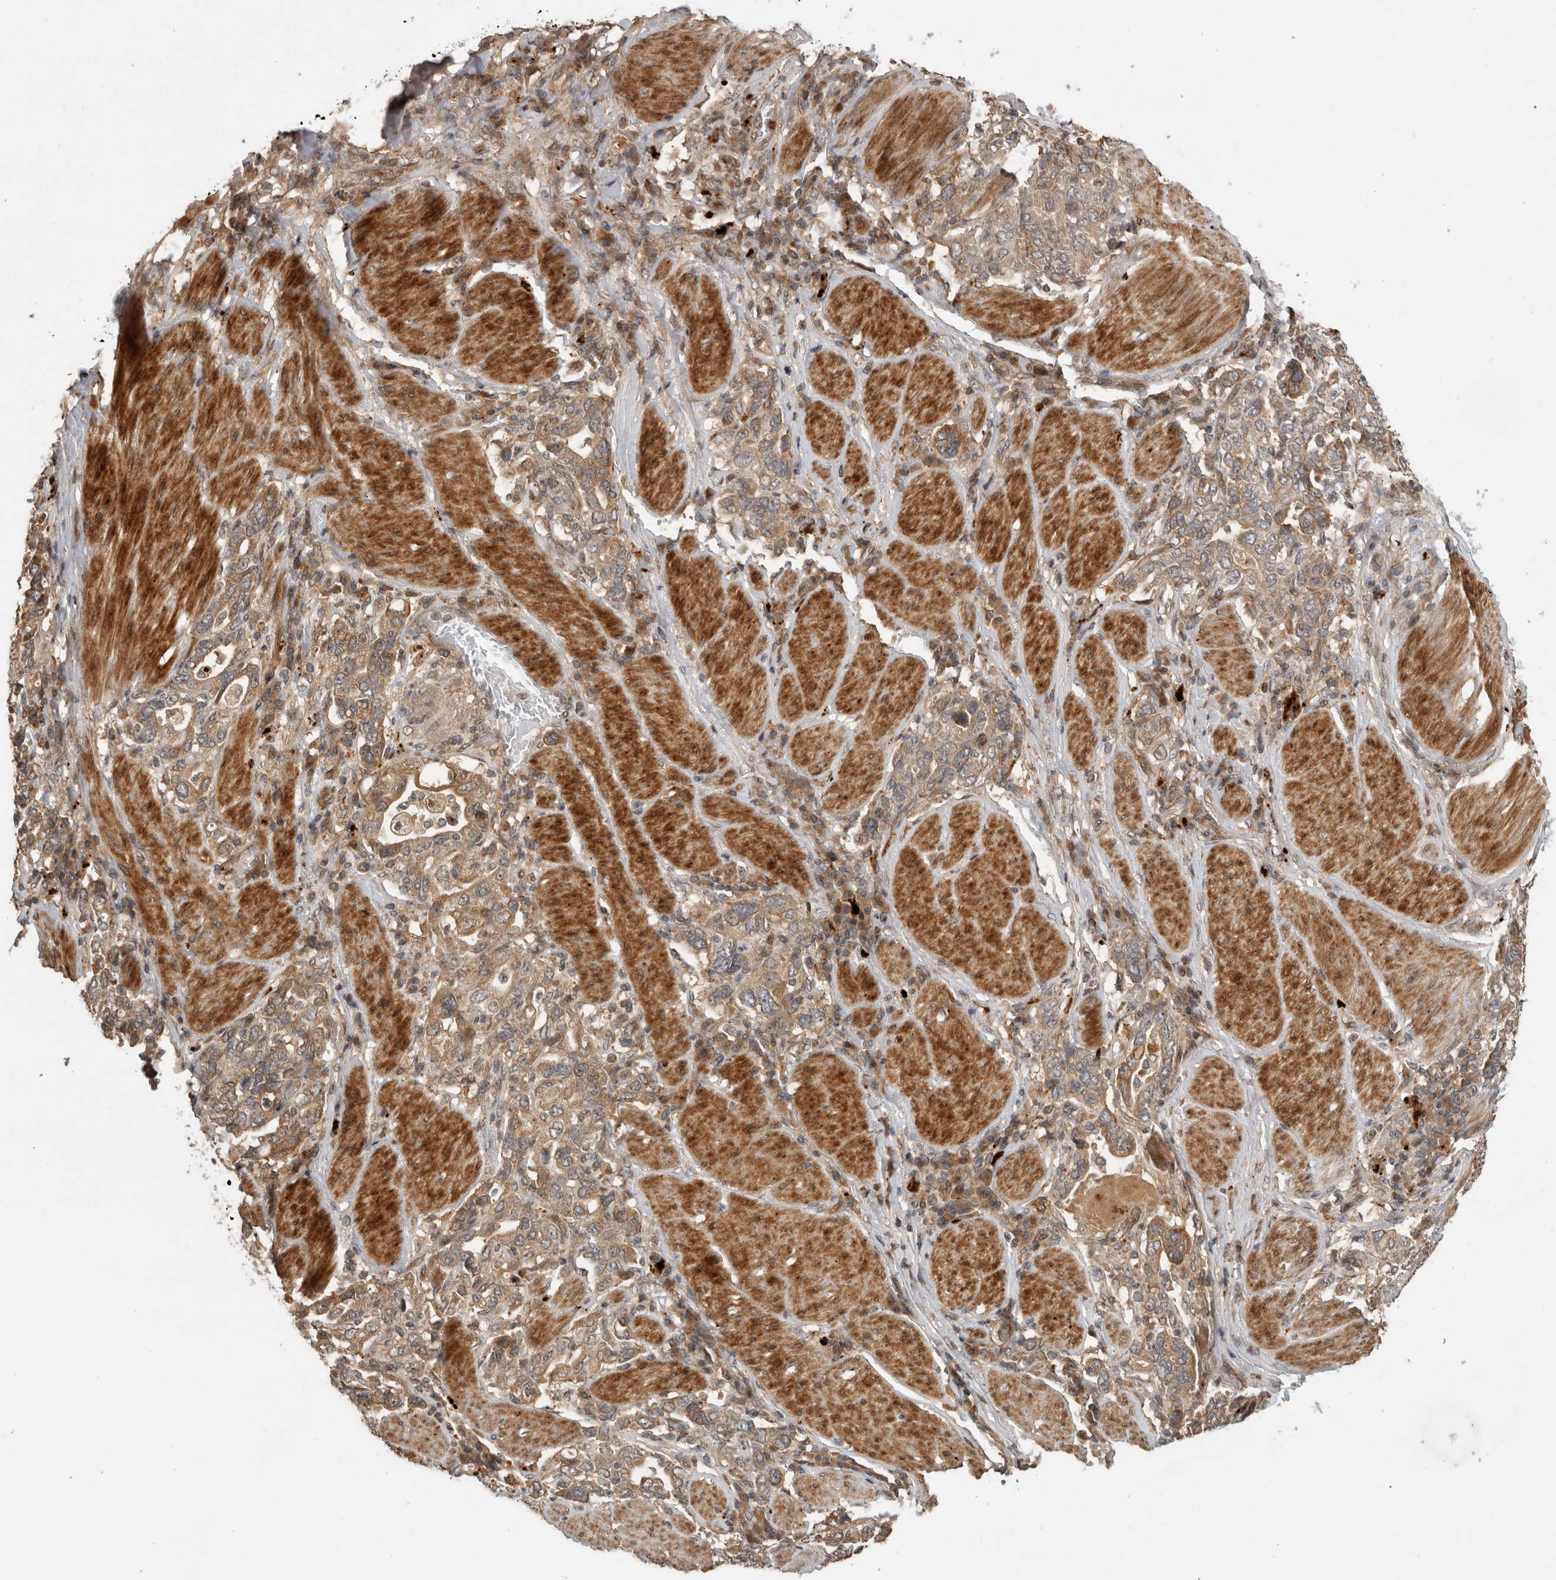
{"staining": {"intensity": "weak", "quantity": ">75%", "location": "cytoplasmic/membranous"}, "tissue": "stomach cancer", "cell_type": "Tumor cells", "image_type": "cancer", "snomed": [{"axis": "morphology", "description": "Adenocarcinoma, NOS"}, {"axis": "topography", "description": "Stomach, upper"}], "caption": "Tumor cells exhibit low levels of weak cytoplasmic/membranous staining in approximately >75% of cells in stomach cancer. (DAB (3,3'-diaminobenzidine) IHC with brightfield microscopy, high magnification).", "gene": "PITPNC1", "patient": {"sex": "male", "age": 62}}